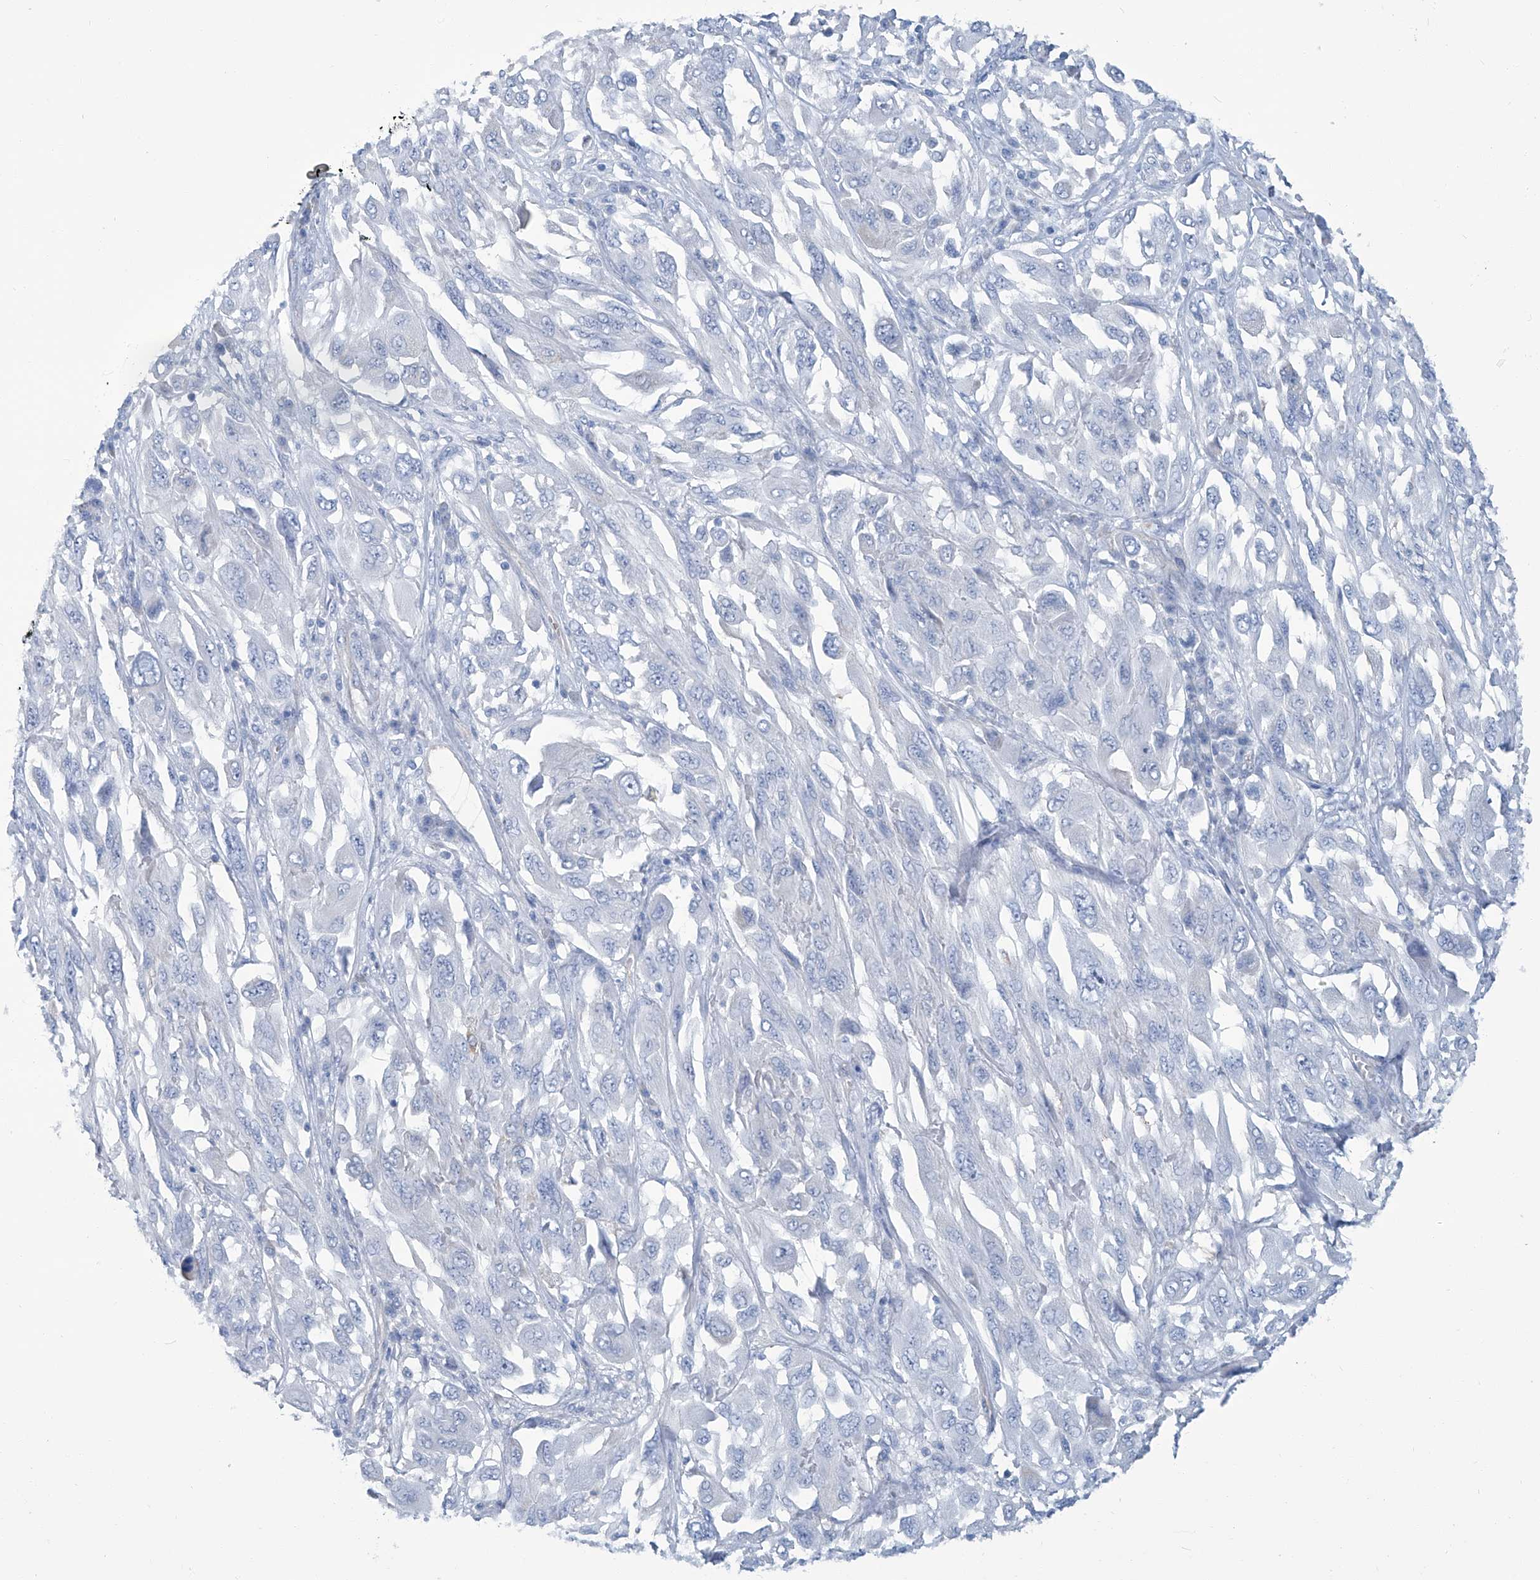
{"staining": {"intensity": "negative", "quantity": "none", "location": "none"}, "tissue": "melanoma", "cell_type": "Tumor cells", "image_type": "cancer", "snomed": [{"axis": "morphology", "description": "Malignant melanoma, NOS"}, {"axis": "topography", "description": "Skin"}], "caption": "Tumor cells show no significant protein expression in malignant melanoma.", "gene": "PFKL", "patient": {"sex": "female", "age": 91}}